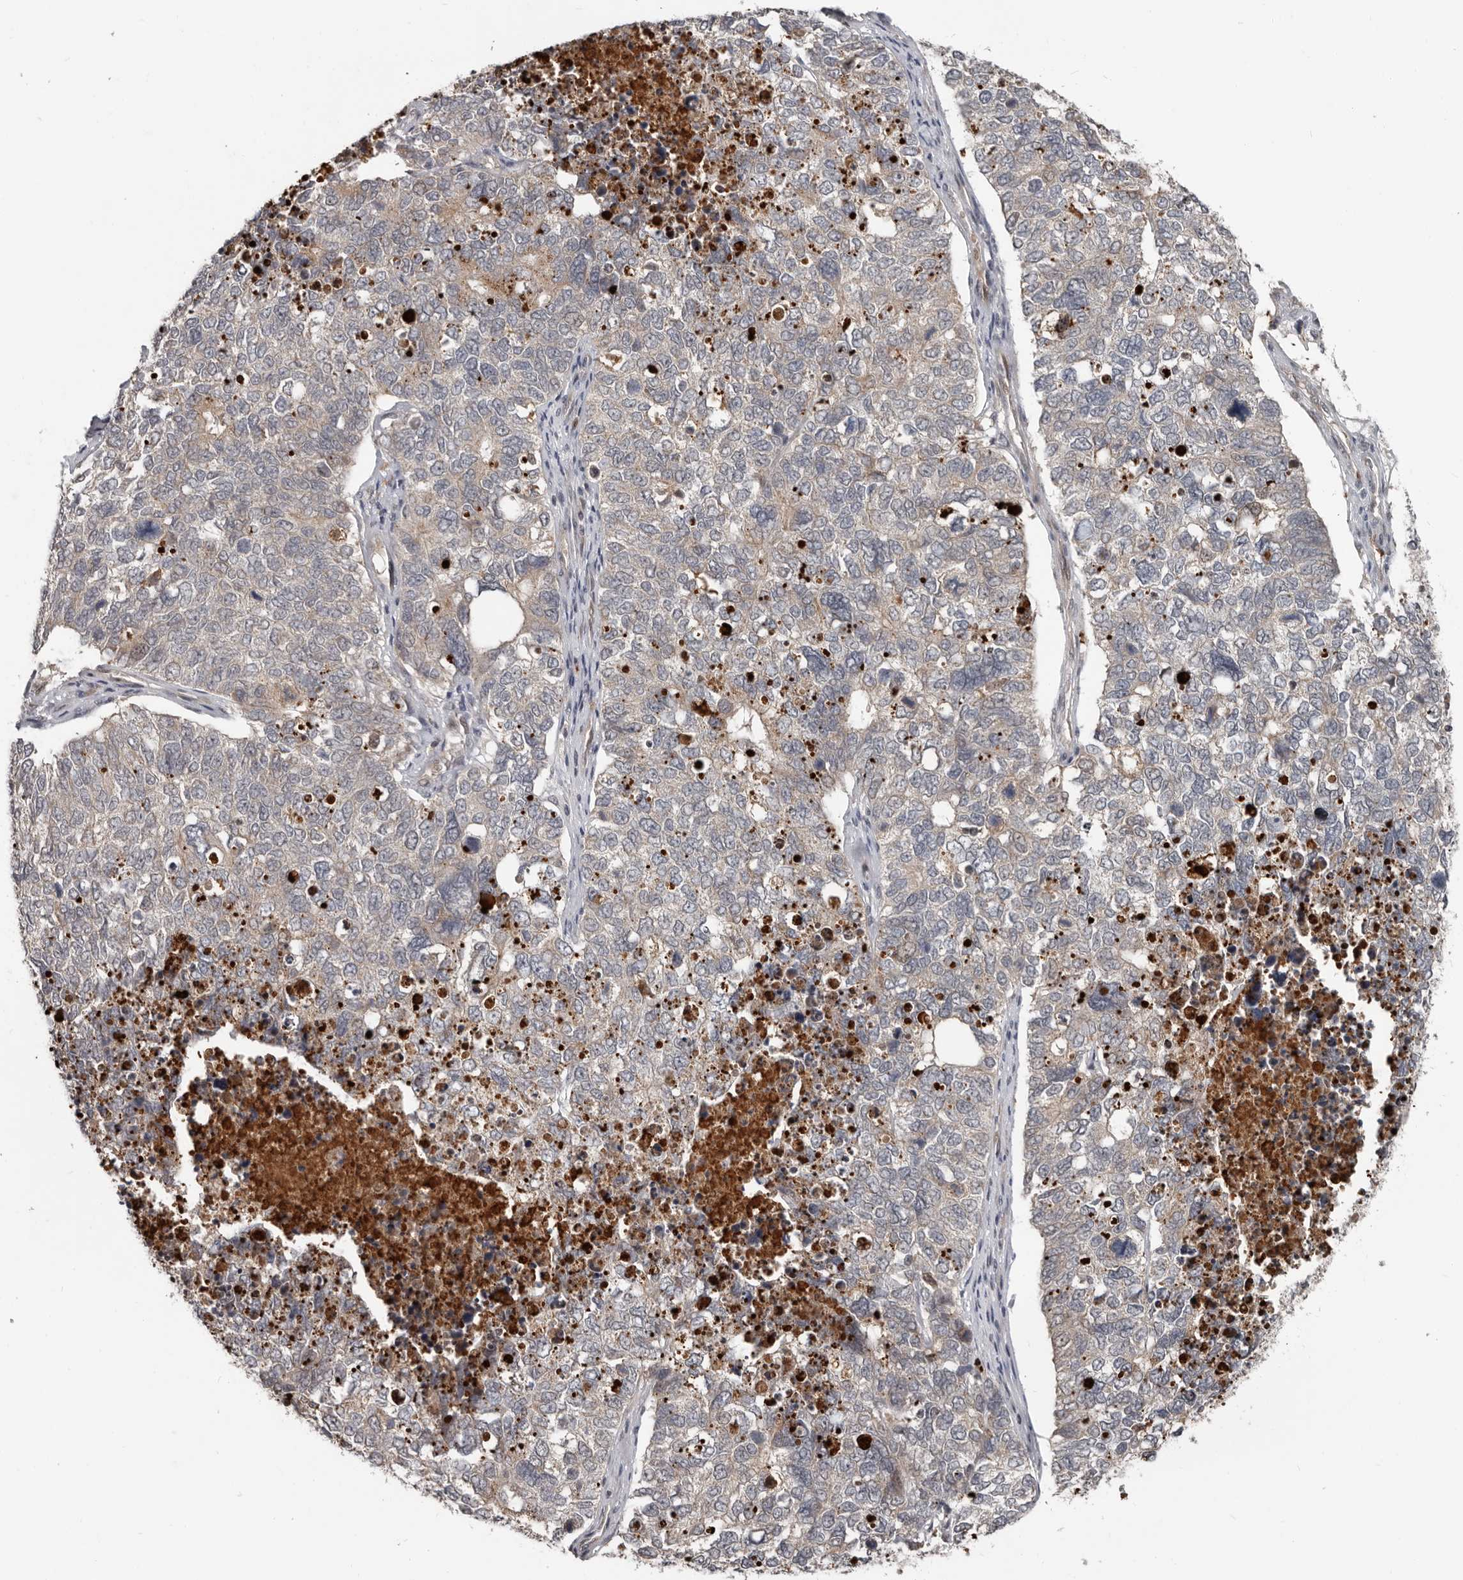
{"staining": {"intensity": "weak", "quantity": "<25%", "location": "cytoplasmic/membranous"}, "tissue": "cervical cancer", "cell_type": "Tumor cells", "image_type": "cancer", "snomed": [{"axis": "morphology", "description": "Squamous cell carcinoma, NOS"}, {"axis": "topography", "description": "Cervix"}], "caption": "Immunohistochemistry (IHC) of cervical cancer (squamous cell carcinoma) demonstrates no positivity in tumor cells.", "gene": "APOL6", "patient": {"sex": "female", "age": 63}}